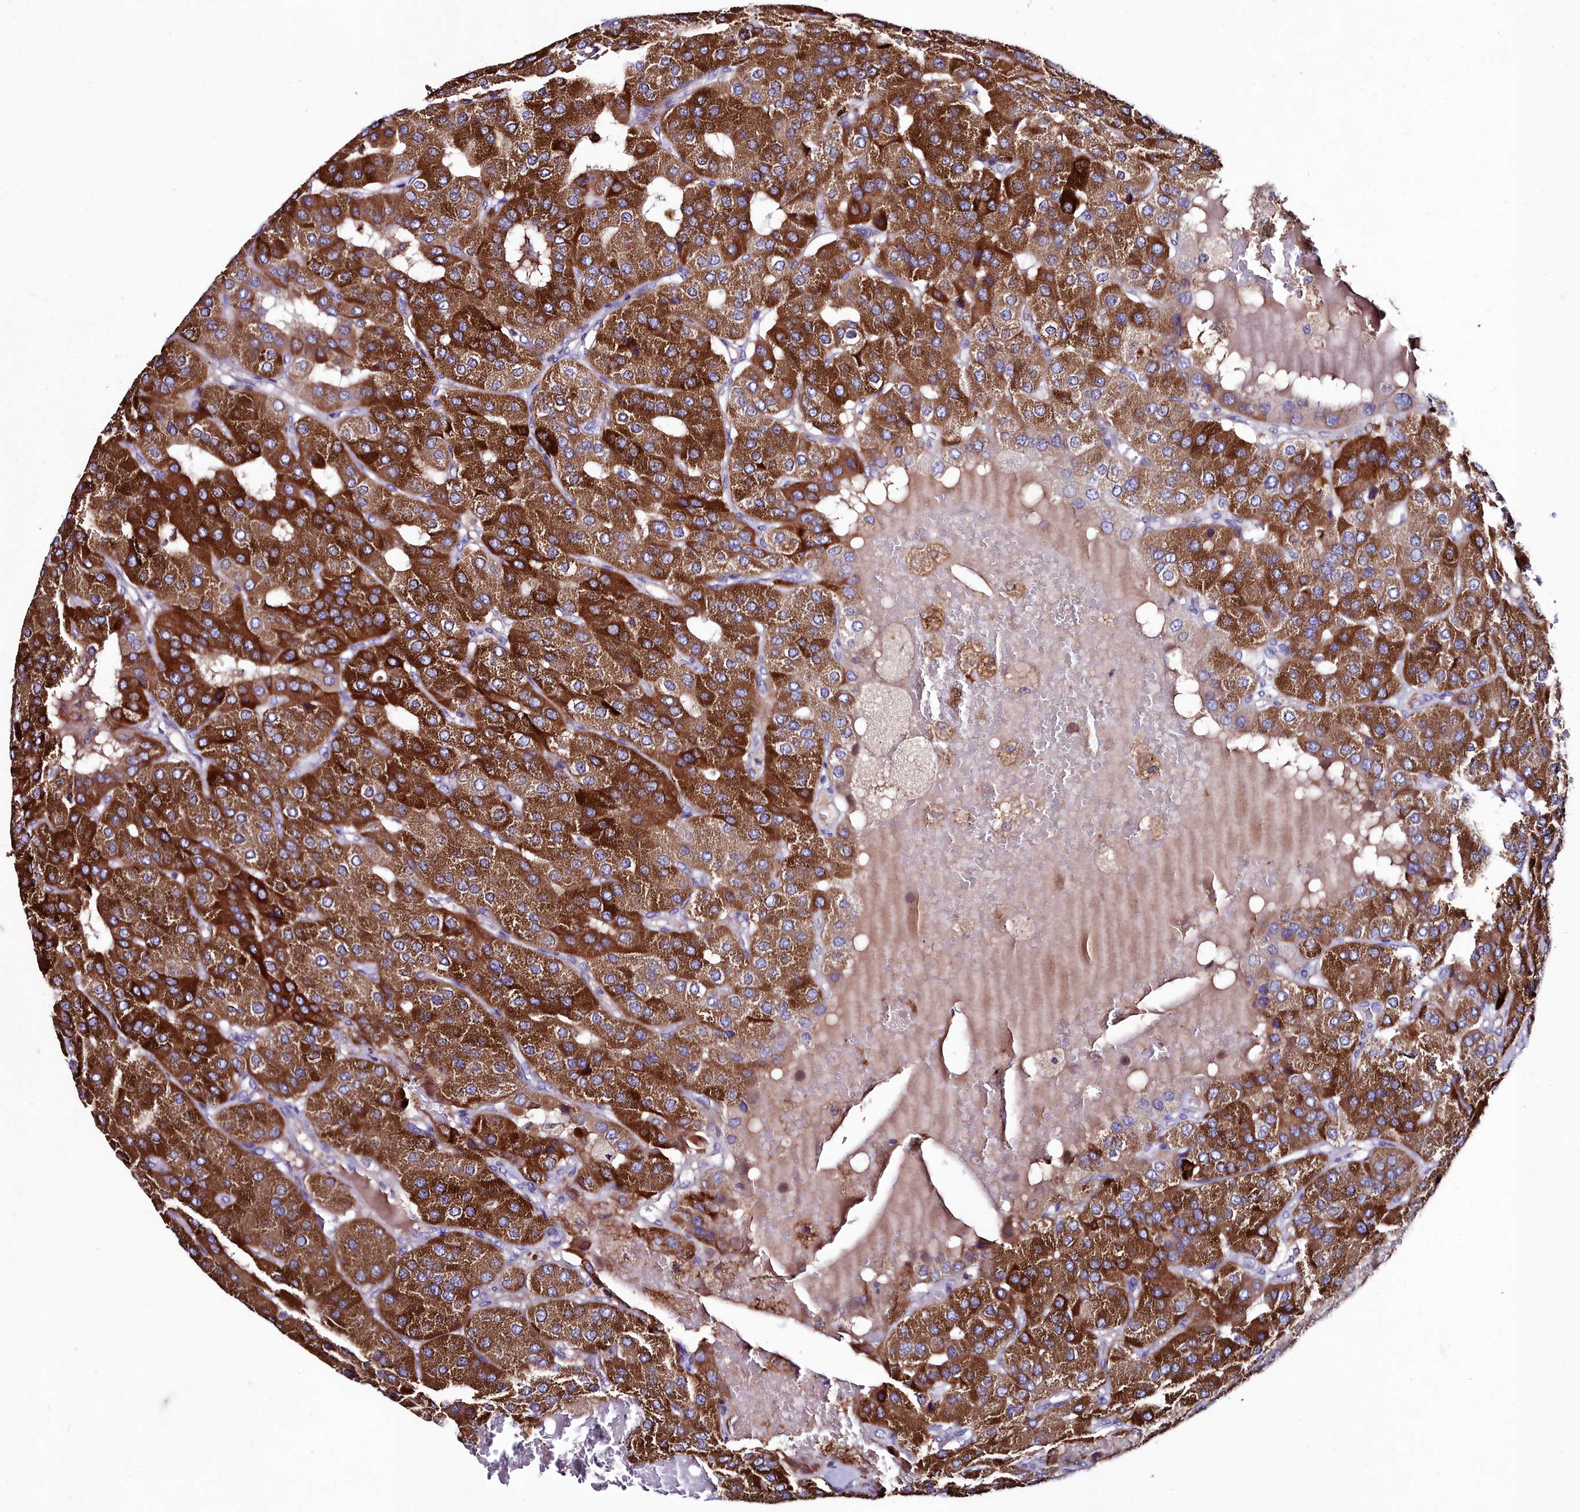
{"staining": {"intensity": "strong", "quantity": ">75%", "location": "cytoplasmic/membranous"}, "tissue": "parathyroid gland", "cell_type": "Glandular cells", "image_type": "normal", "snomed": [{"axis": "morphology", "description": "Normal tissue, NOS"}, {"axis": "morphology", "description": "Adenoma, NOS"}, {"axis": "topography", "description": "Parathyroid gland"}], "caption": "Human parathyroid gland stained with a brown dye reveals strong cytoplasmic/membranous positive staining in about >75% of glandular cells.", "gene": "AMBRA1", "patient": {"sex": "female", "age": 86}}